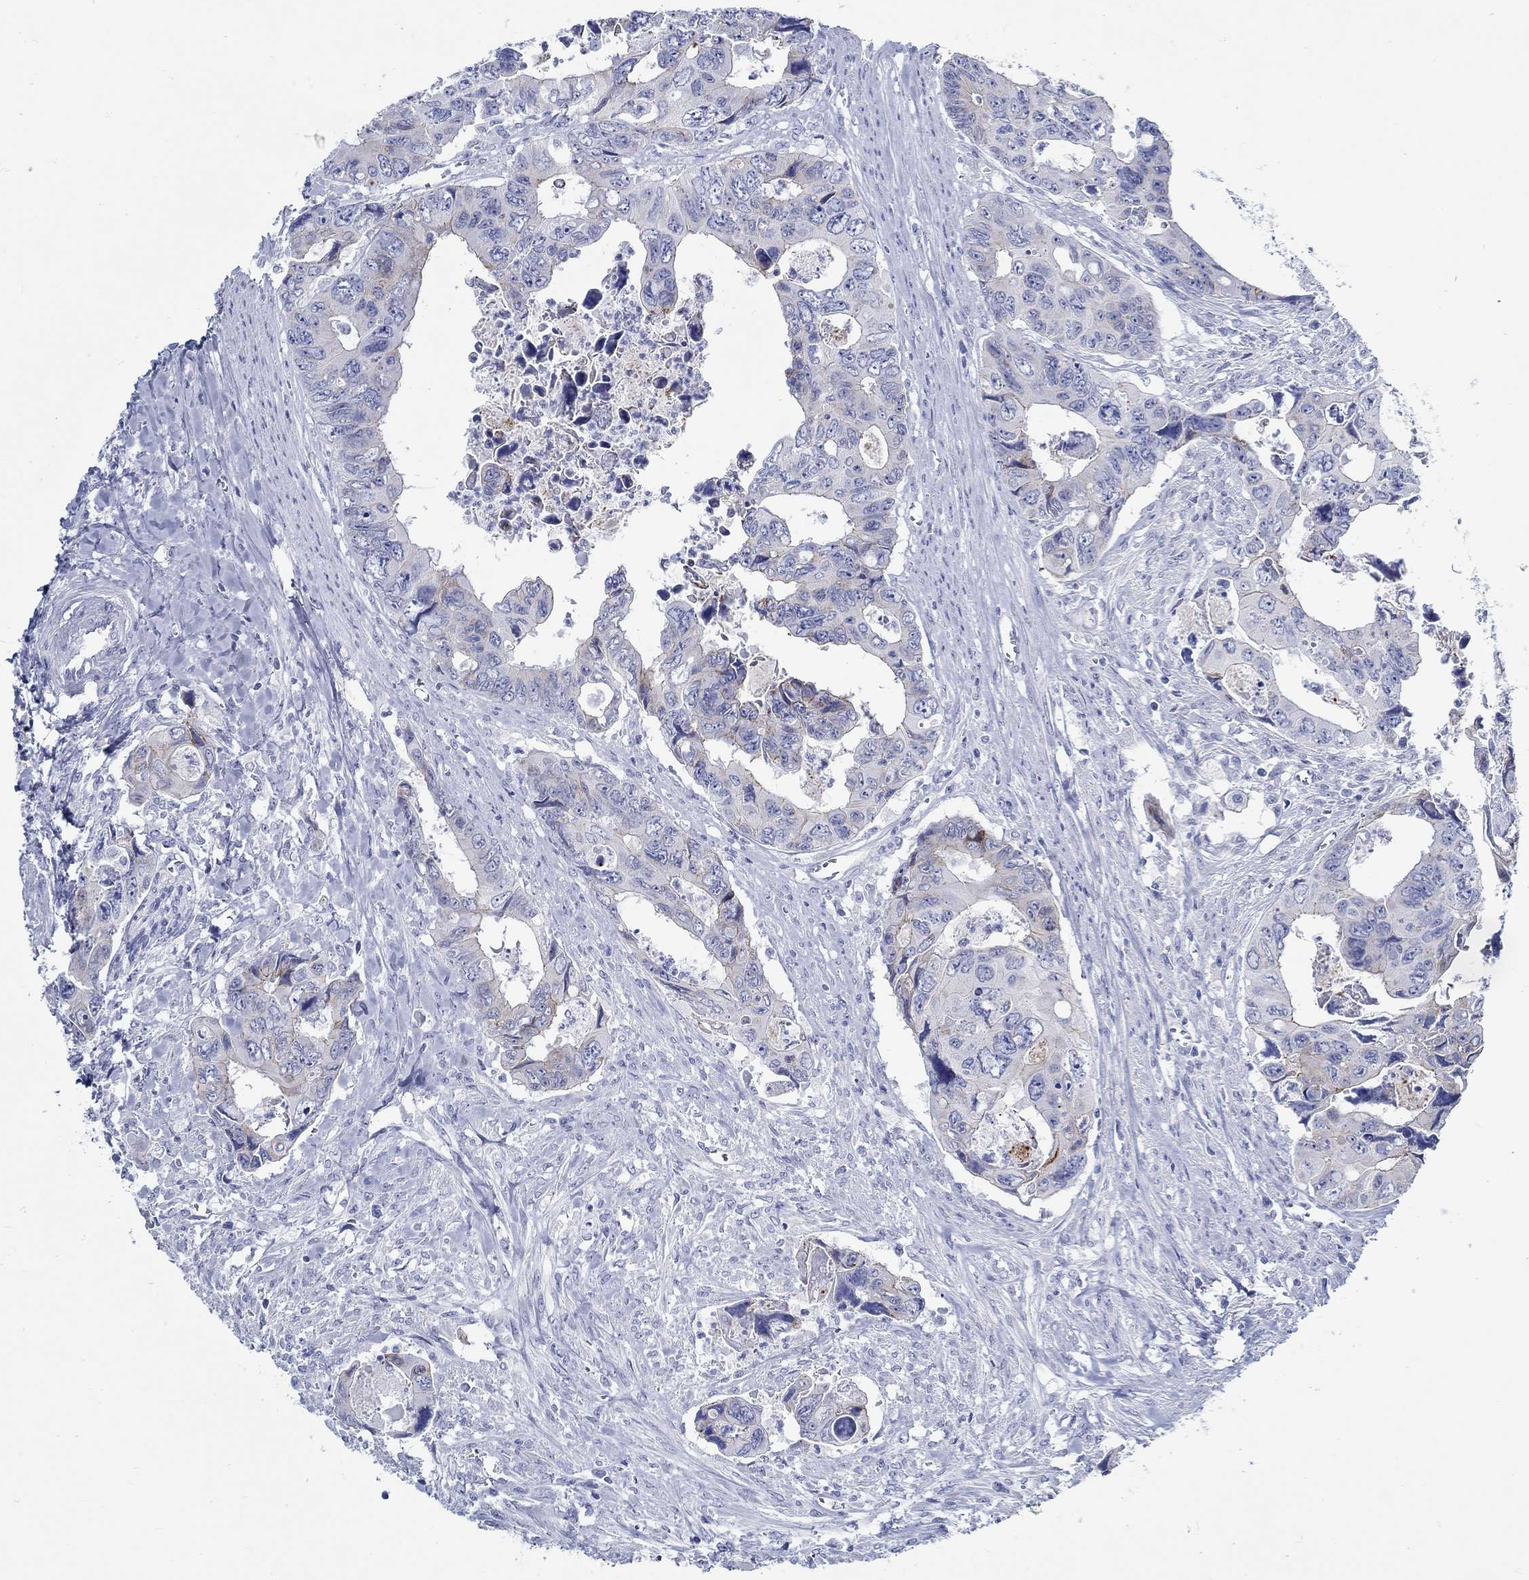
{"staining": {"intensity": "weak", "quantity": "<25%", "location": "cytoplasmic/membranous"}, "tissue": "colorectal cancer", "cell_type": "Tumor cells", "image_type": "cancer", "snomed": [{"axis": "morphology", "description": "Adenocarcinoma, NOS"}, {"axis": "topography", "description": "Rectum"}], "caption": "DAB immunohistochemical staining of human colorectal adenocarcinoma demonstrates no significant expression in tumor cells.", "gene": "RD3L", "patient": {"sex": "male", "age": 62}}